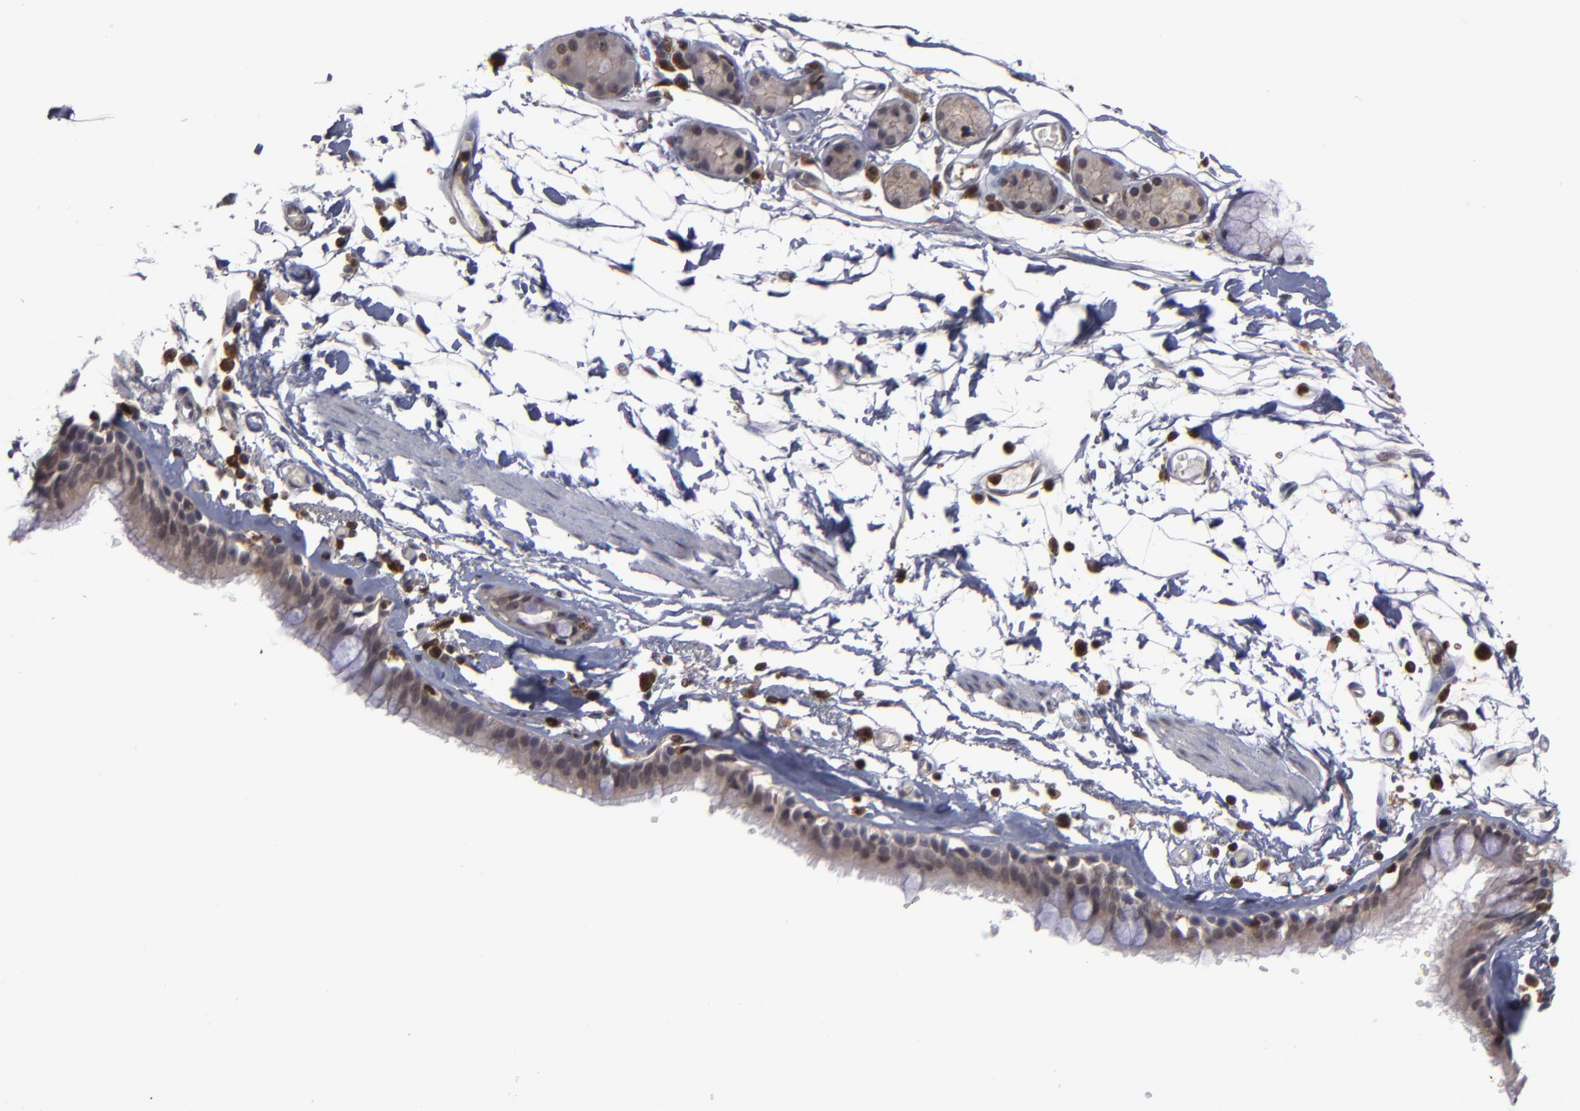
{"staining": {"intensity": "weak", "quantity": ">75%", "location": "cytoplasmic/membranous,nuclear"}, "tissue": "bronchus", "cell_type": "Respiratory epithelial cells", "image_type": "normal", "snomed": [{"axis": "morphology", "description": "Normal tissue, NOS"}, {"axis": "topography", "description": "Bronchus"}, {"axis": "topography", "description": "Lung"}], "caption": "Immunohistochemistry histopathology image of benign bronchus: human bronchus stained using immunohistochemistry (IHC) displays low levels of weak protein expression localized specifically in the cytoplasmic/membranous,nuclear of respiratory epithelial cells, appearing as a cytoplasmic/membranous,nuclear brown color.", "gene": "GRB2", "patient": {"sex": "female", "age": 56}}